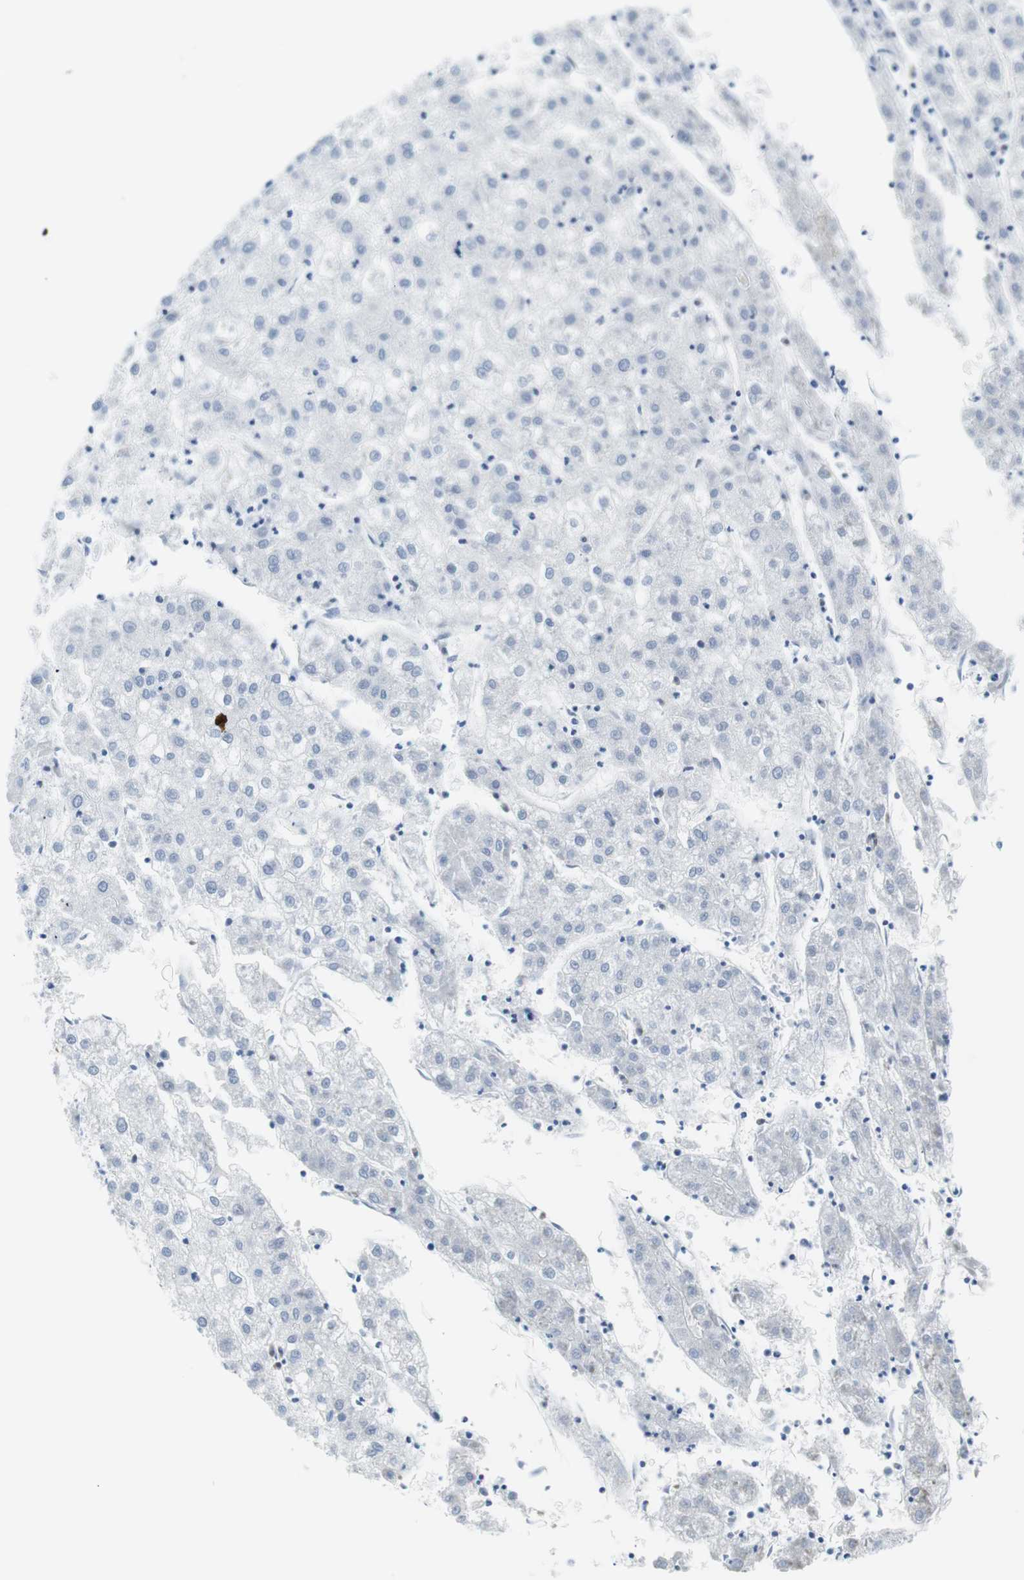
{"staining": {"intensity": "negative", "quantity": "none", "location": "none"}, "tissue": "liver cancer", "cell_type": "Tumor cells", "image_type": "cancer", "snomed": [{"axis": "morphology", "description": "Carcinoma, Hepatocellular, NOS"}, {"axis": "topography", "description": "Liver"}], "caption": "Immunohistochemistry (IHC) of liver hepatocellular carcinoma shows no positivity in tumor cells. (Brightfield microscopy of DAB immunohistochemistry at high magnification).", "gene": "MYH1", "patient": {"sex": "male", "age": 72}}